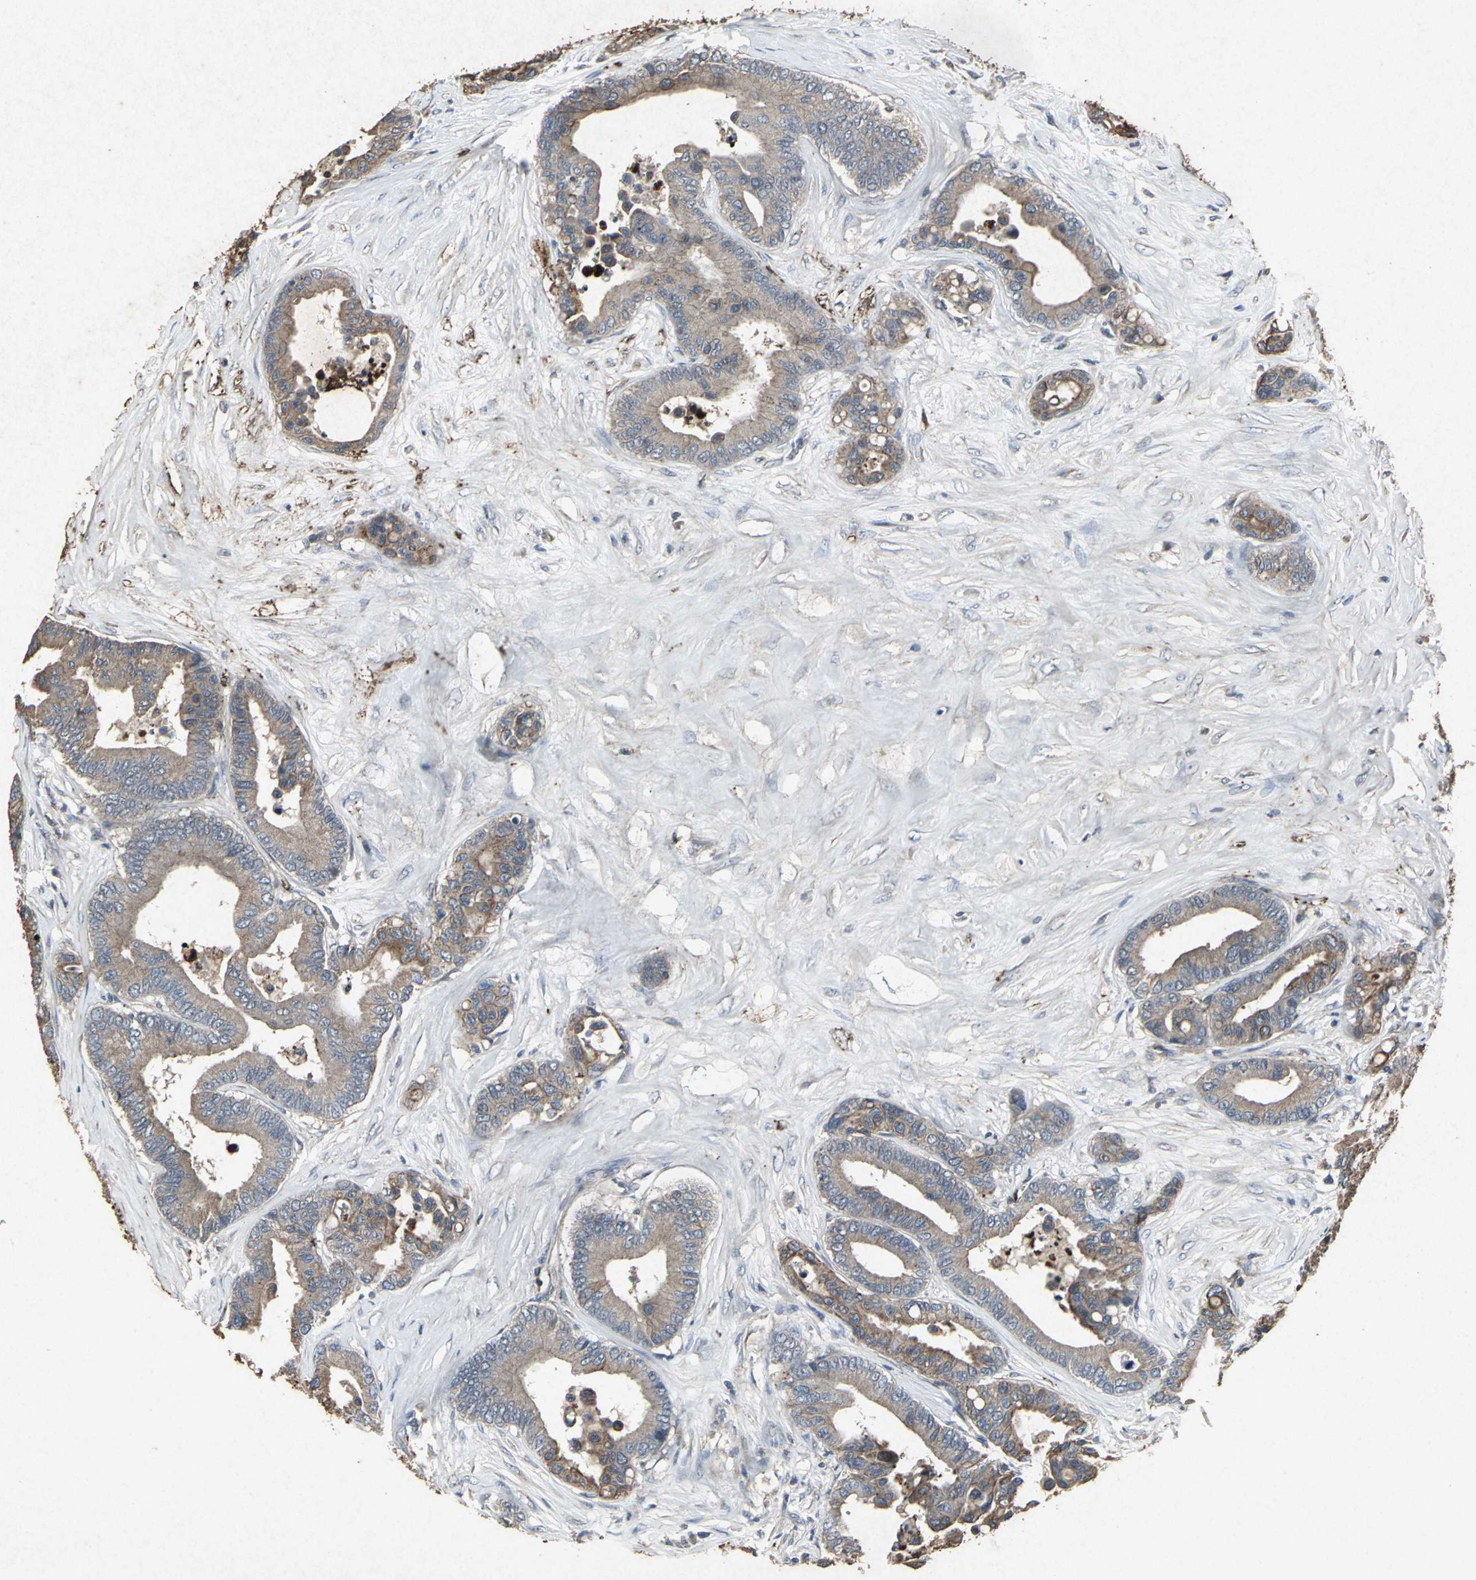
{"staining": {"intensity": "weak", "quantity": ">75%", "location": "cytoplasmic/membranous"}, "tissue": "colorectal cancer", "cell_type": "Tumor cells", "image_type": "cancer", "snomed": [{"axis": "morphology", "description": "Adenocarcinoma, NOS"}, {"axis": "topography", "description": "Colon"}], "caption": "Colorectal cancer stained for a protein exhibits weak cytoplasmic/membranous positivity in tumor cells.", "gene": "CCR9", "patient": {"sex": "male", "age": 82}}